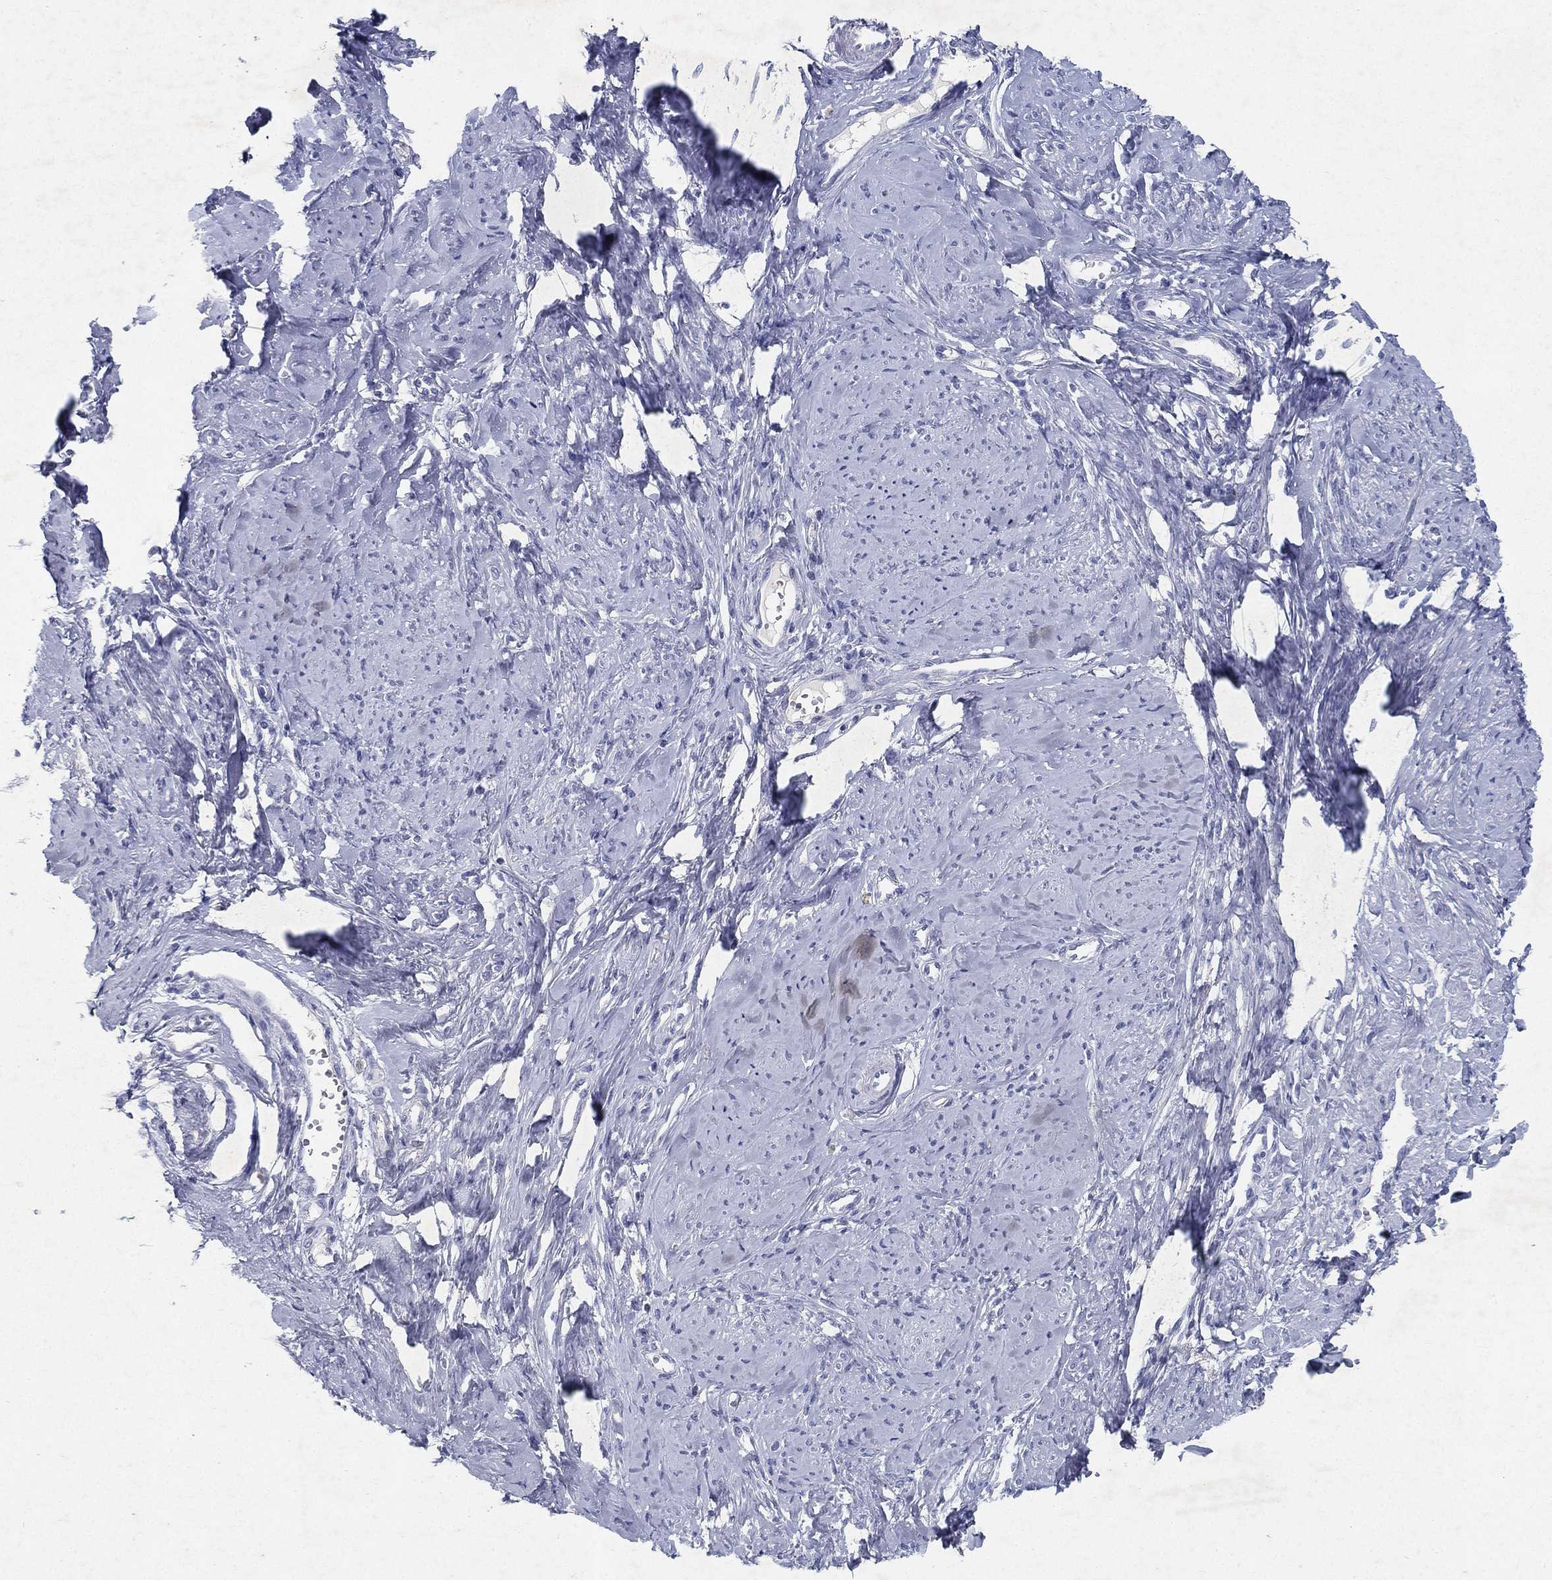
{"staining": {"intensity": "negative", "quantity": "none", "location": "none"}, "tissue": "smooth muscle", "cell_type": "Smooth muscle cells", "image_type": "normal", "snomed": [{"axis": "morphology", "description": "Normal tissue, NOS"}, {"axis": "topography", "description": "Smooth muscle"}], "caption": "Smooth muscle cells show no significant protein staining in benign smooth muscle.", "gene": "RGS13", "patient": {"sex": "female", "age": 48}}